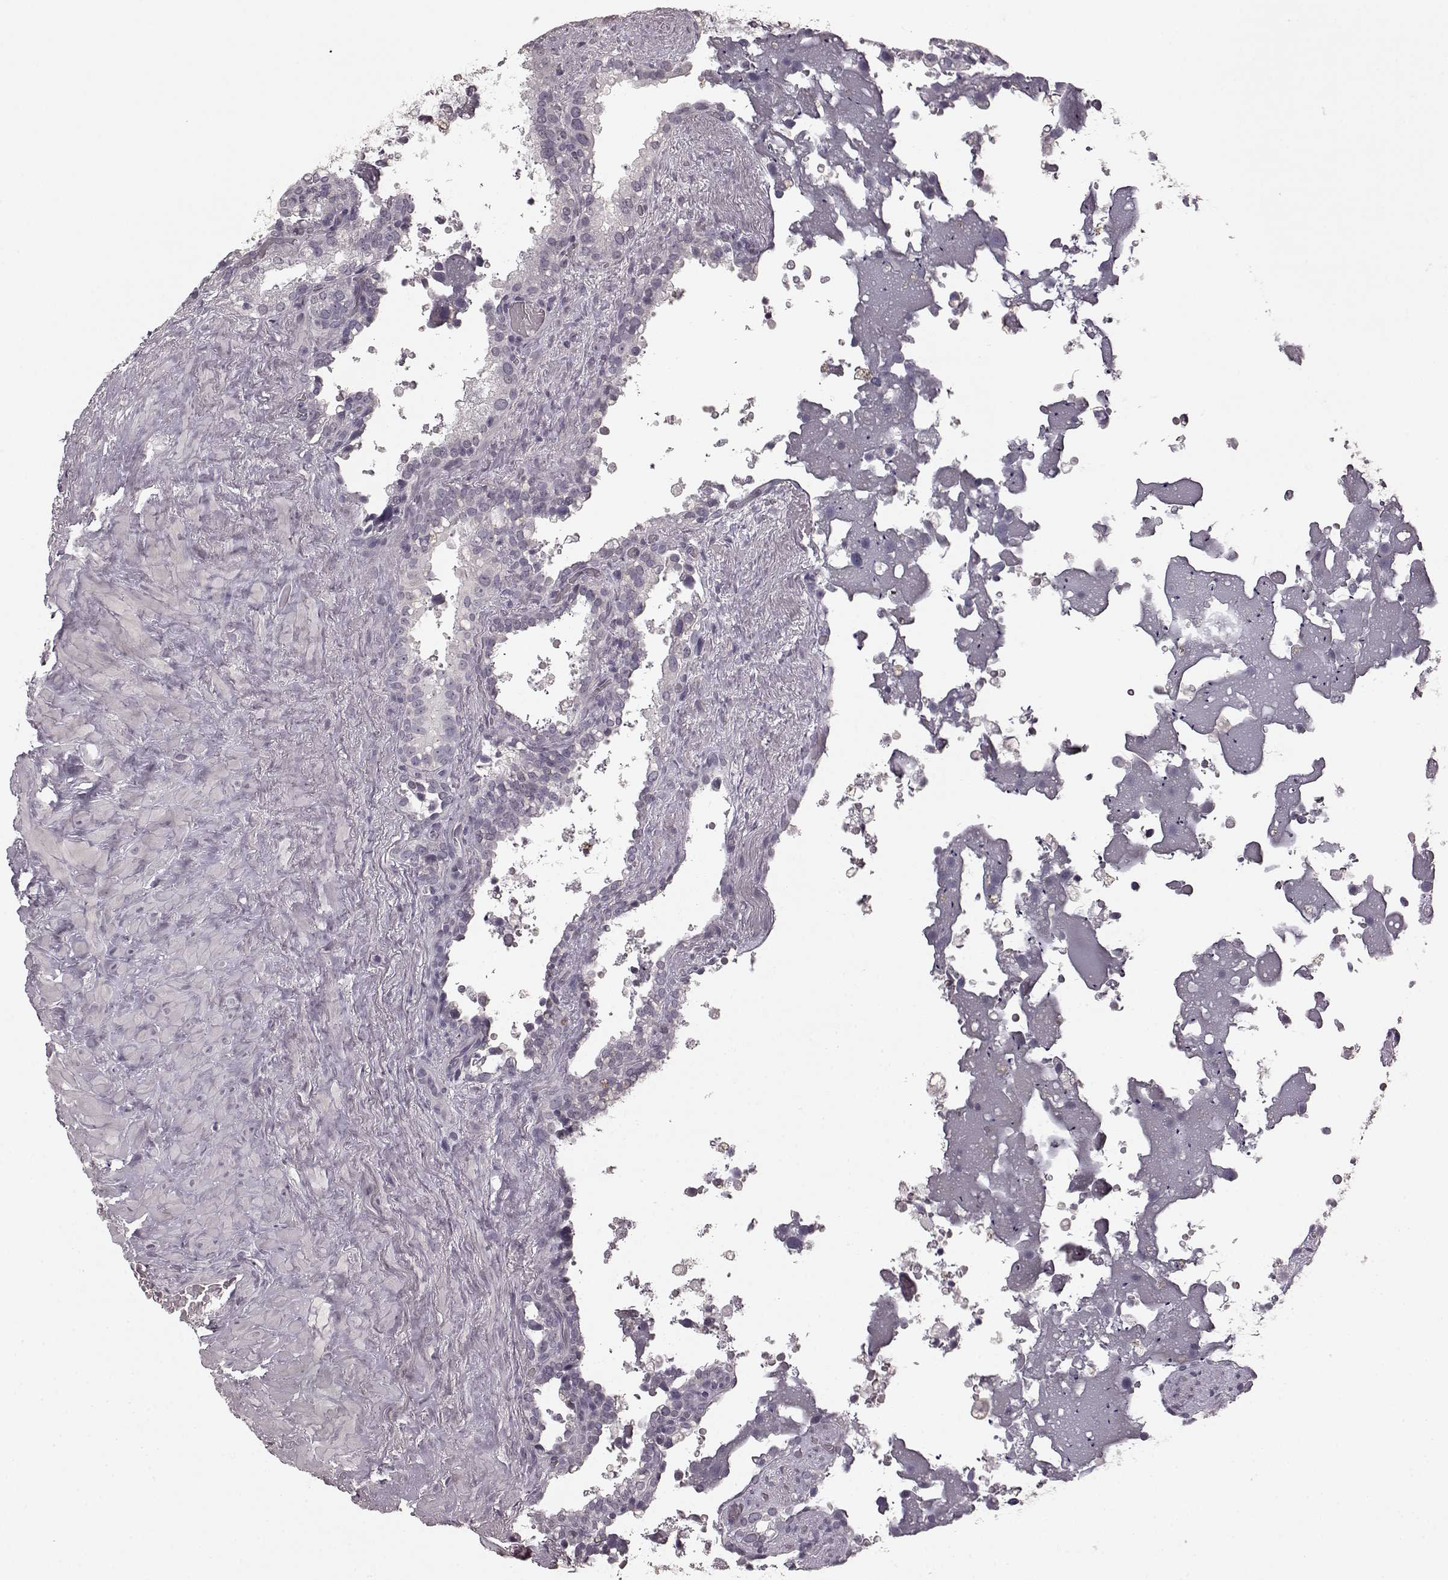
{"staining": {"intensity": "negative", "quantity": "none", "location": "none"}, "tissue": "seminal vesicle", "cell_type": "Glandular cells", "image_type": "normal", "snomed": [{"axis": "morphology", "description": "Normal tissue, NOS"}, {"axis": "topography", "description": "Seminal veicle"}], "caption": "Immunohistochemistry image of normal seminal vesicle: seminal vesicle stained with DAB demonstrates no significant protein staining in glandular cells. (Stains: DAB (3,3'-diaminobenzidine) immunohistochemistry (IHC) with hematoxylin counter stain, Microscopy: brightfield microscopy at high magnification).", "gene": "CCNA2", "patient": {"sex": "male", "age": 71}}